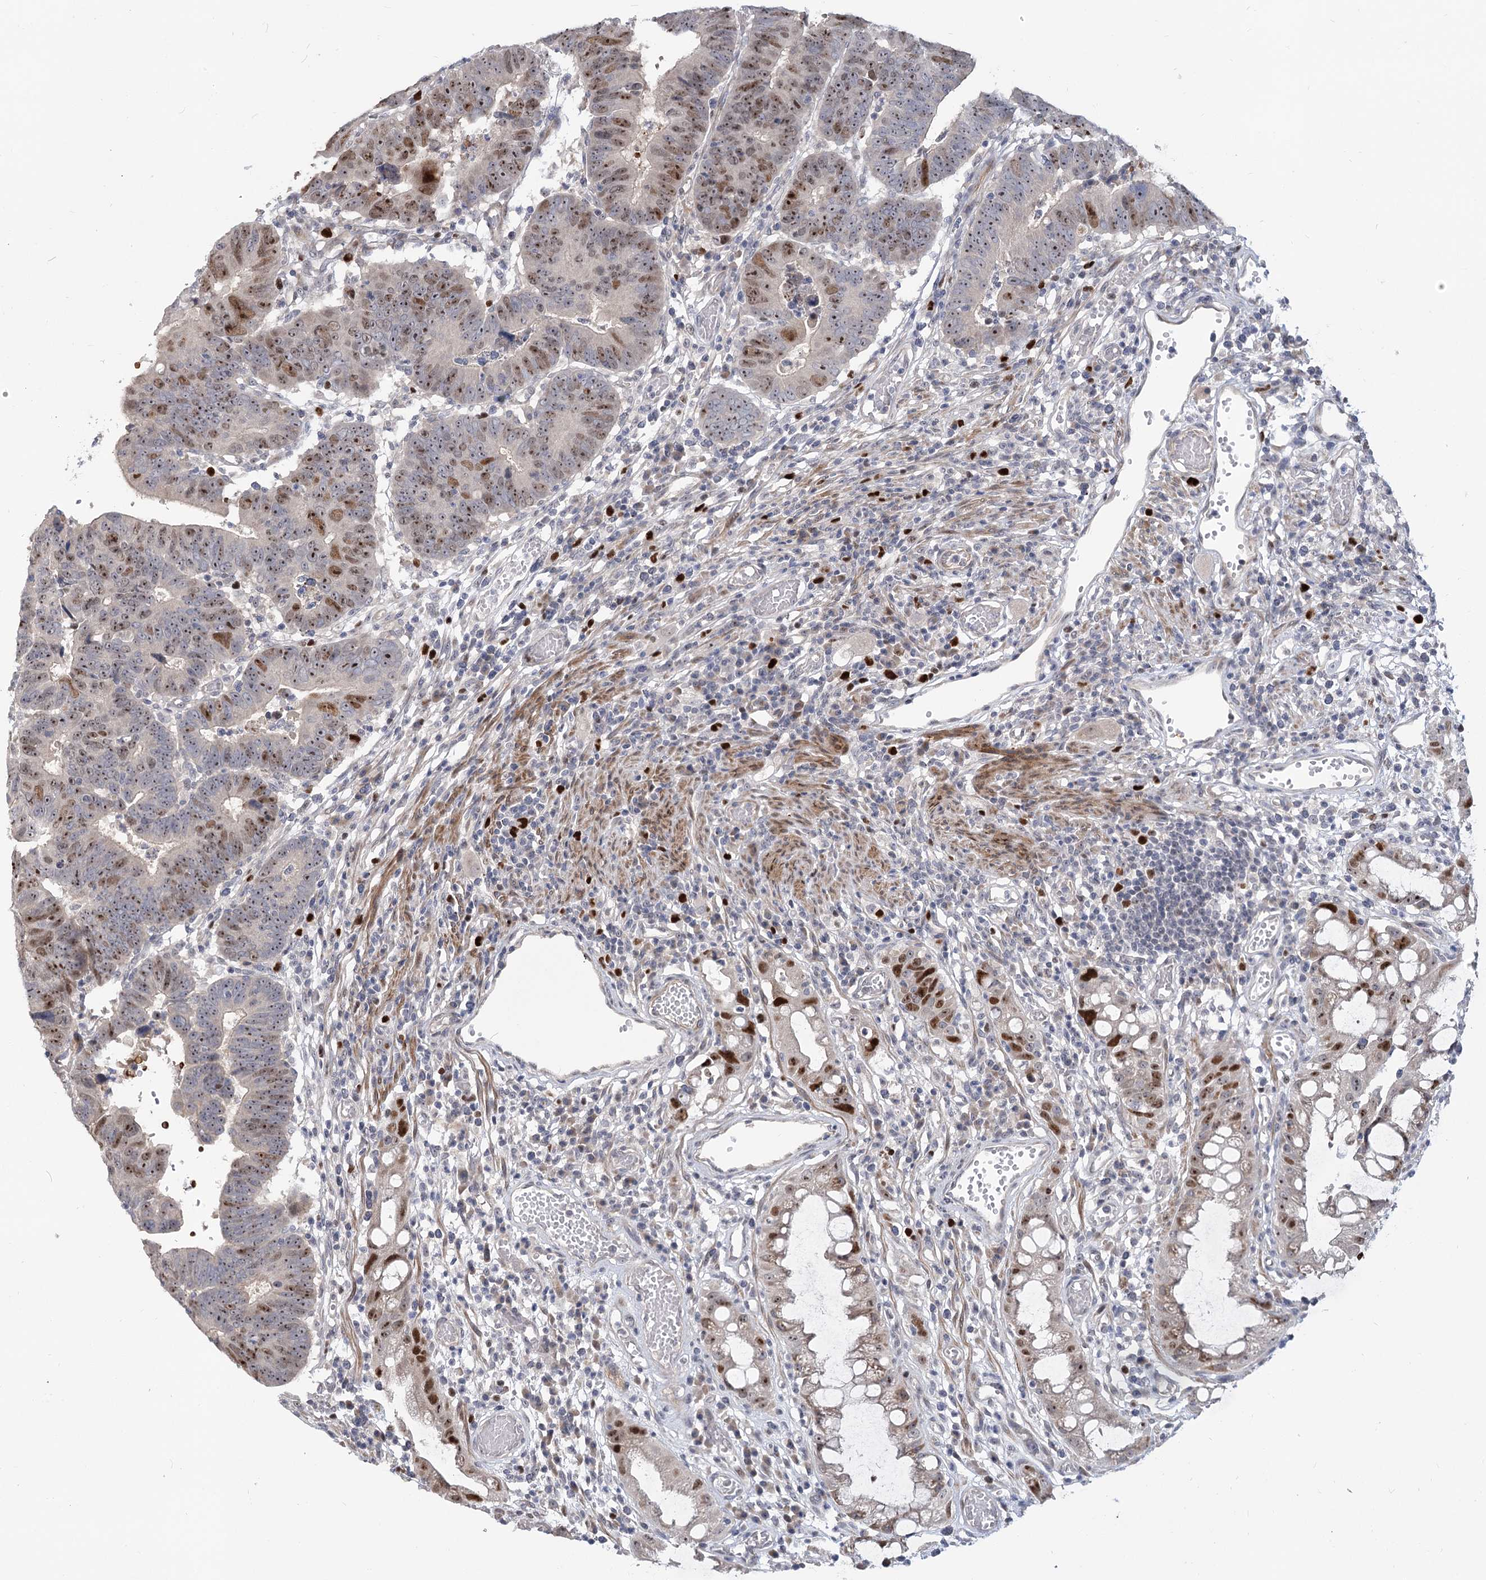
{"staining": {"intensity": "moderate", "quantity": ">75%", "location": "nuclear"}, "tissue": "colorectal cancer", "cell_type": "Tumor cells", "image_type": "cancer", "snomed": [{"axis": "morphology", "description": "Adenocarcinoma, NOS"}, {"axis": "topography", "description": "Rectum"}], "caption": "About >75% of tumor cells in colorectal adenocarcinoma show moderate nuclear protein staining as visualized by brown immunohistochemical staining.", "gene": "PIK3C2A", "patient": {"sex": "female", "age": 65}}